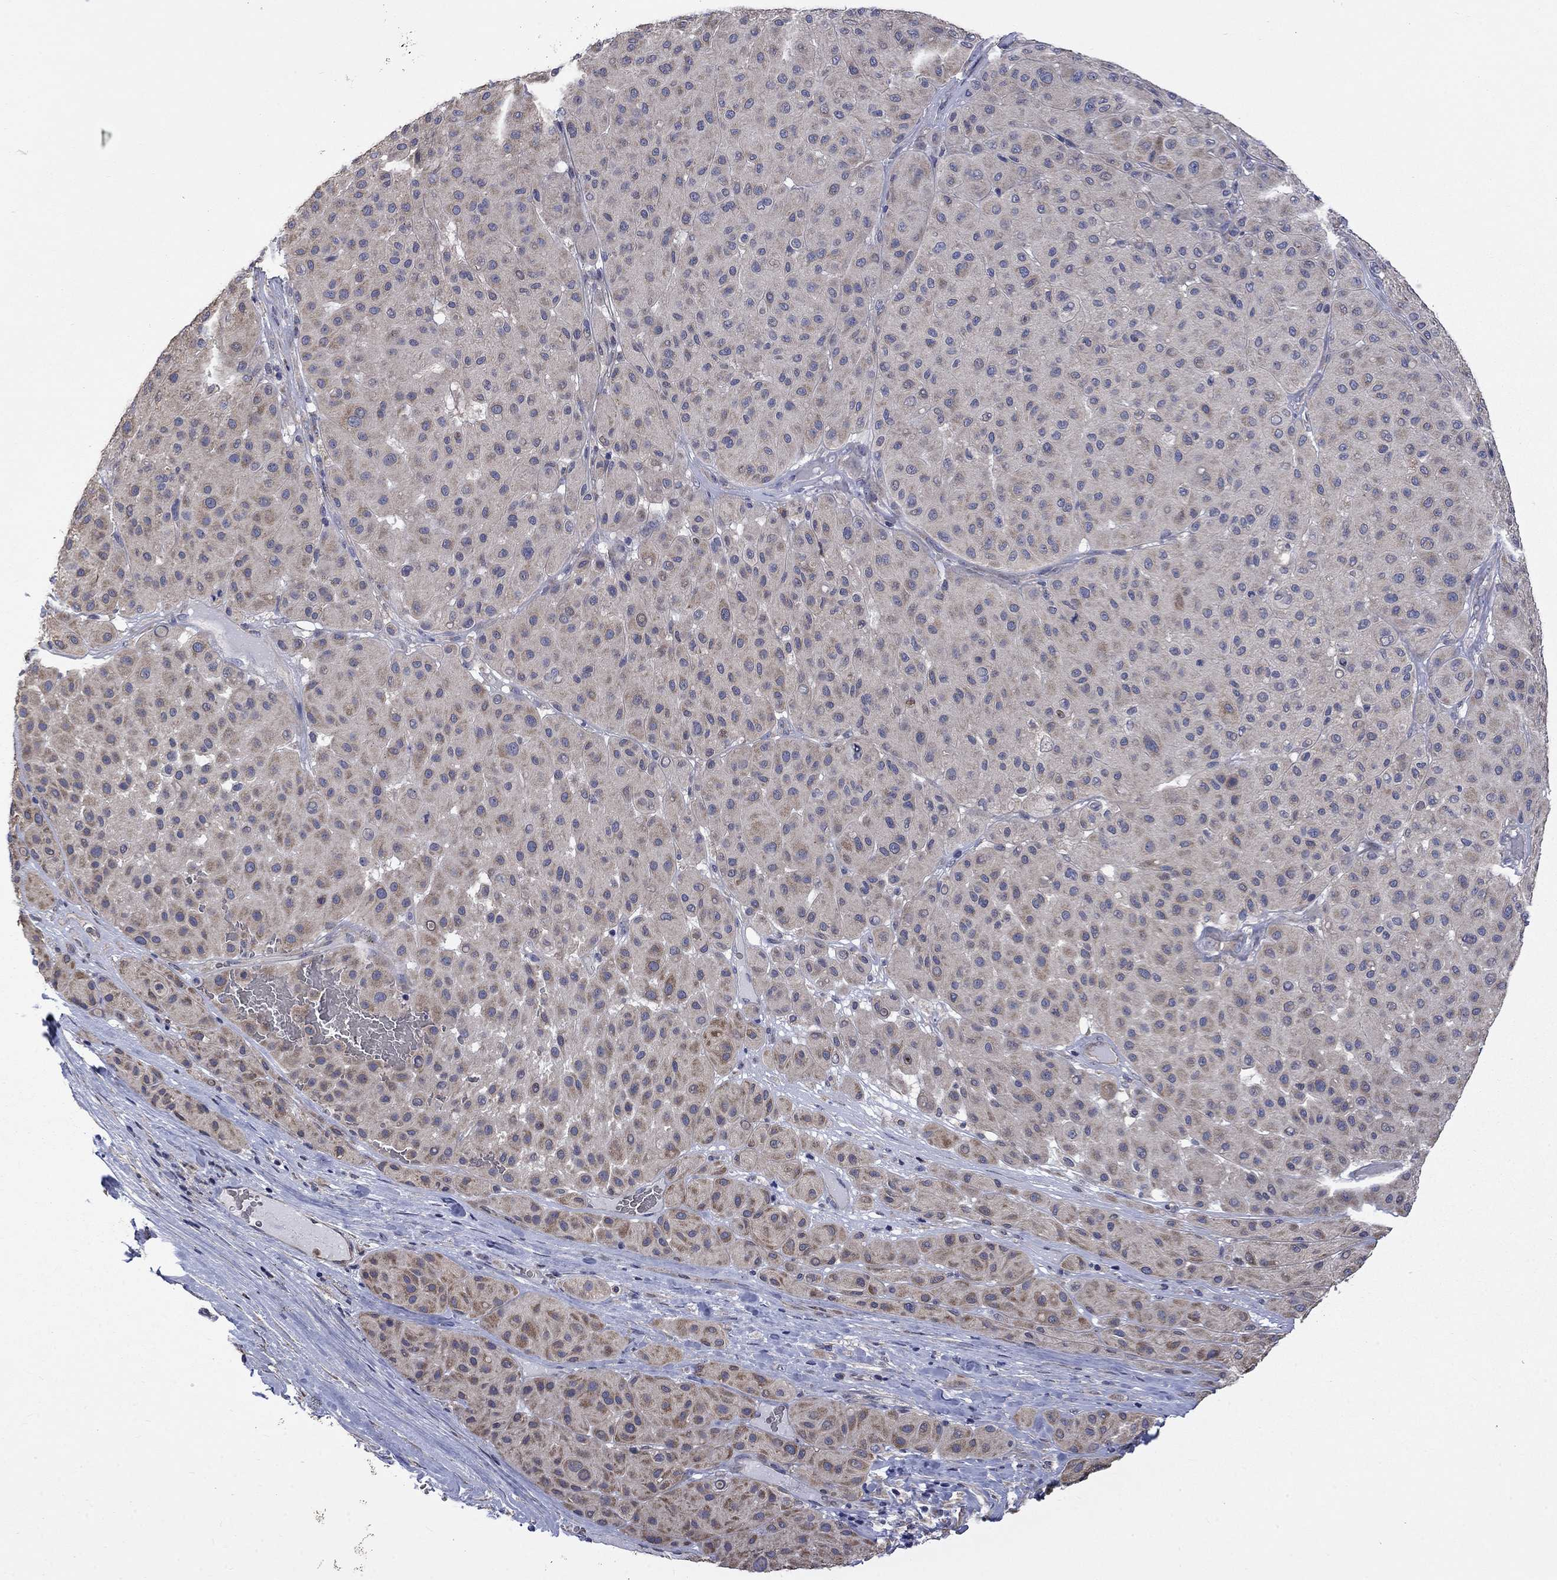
{"staining": {"intensity": "moderate", "quantity": "<25%", "location": "cytoplasmic/membranous"}, "tissue": "melanoma", "cell_type": "Tumor cells", "image_type": "cancer", "snomed": [{"axis": "morphology", "description": "Malignant melanoma, Metastatic site"}, {"axis": "topography", "description": "Smooth muscle"}], "caption": "Malignant melanoma (metastatic site) stained with IHC shows moderate cytoplasmic/membranous expression in approximately <25% of tumor cells.", "gene": "CAMKK2", "patient": {"sex": "male", "age": 41}}